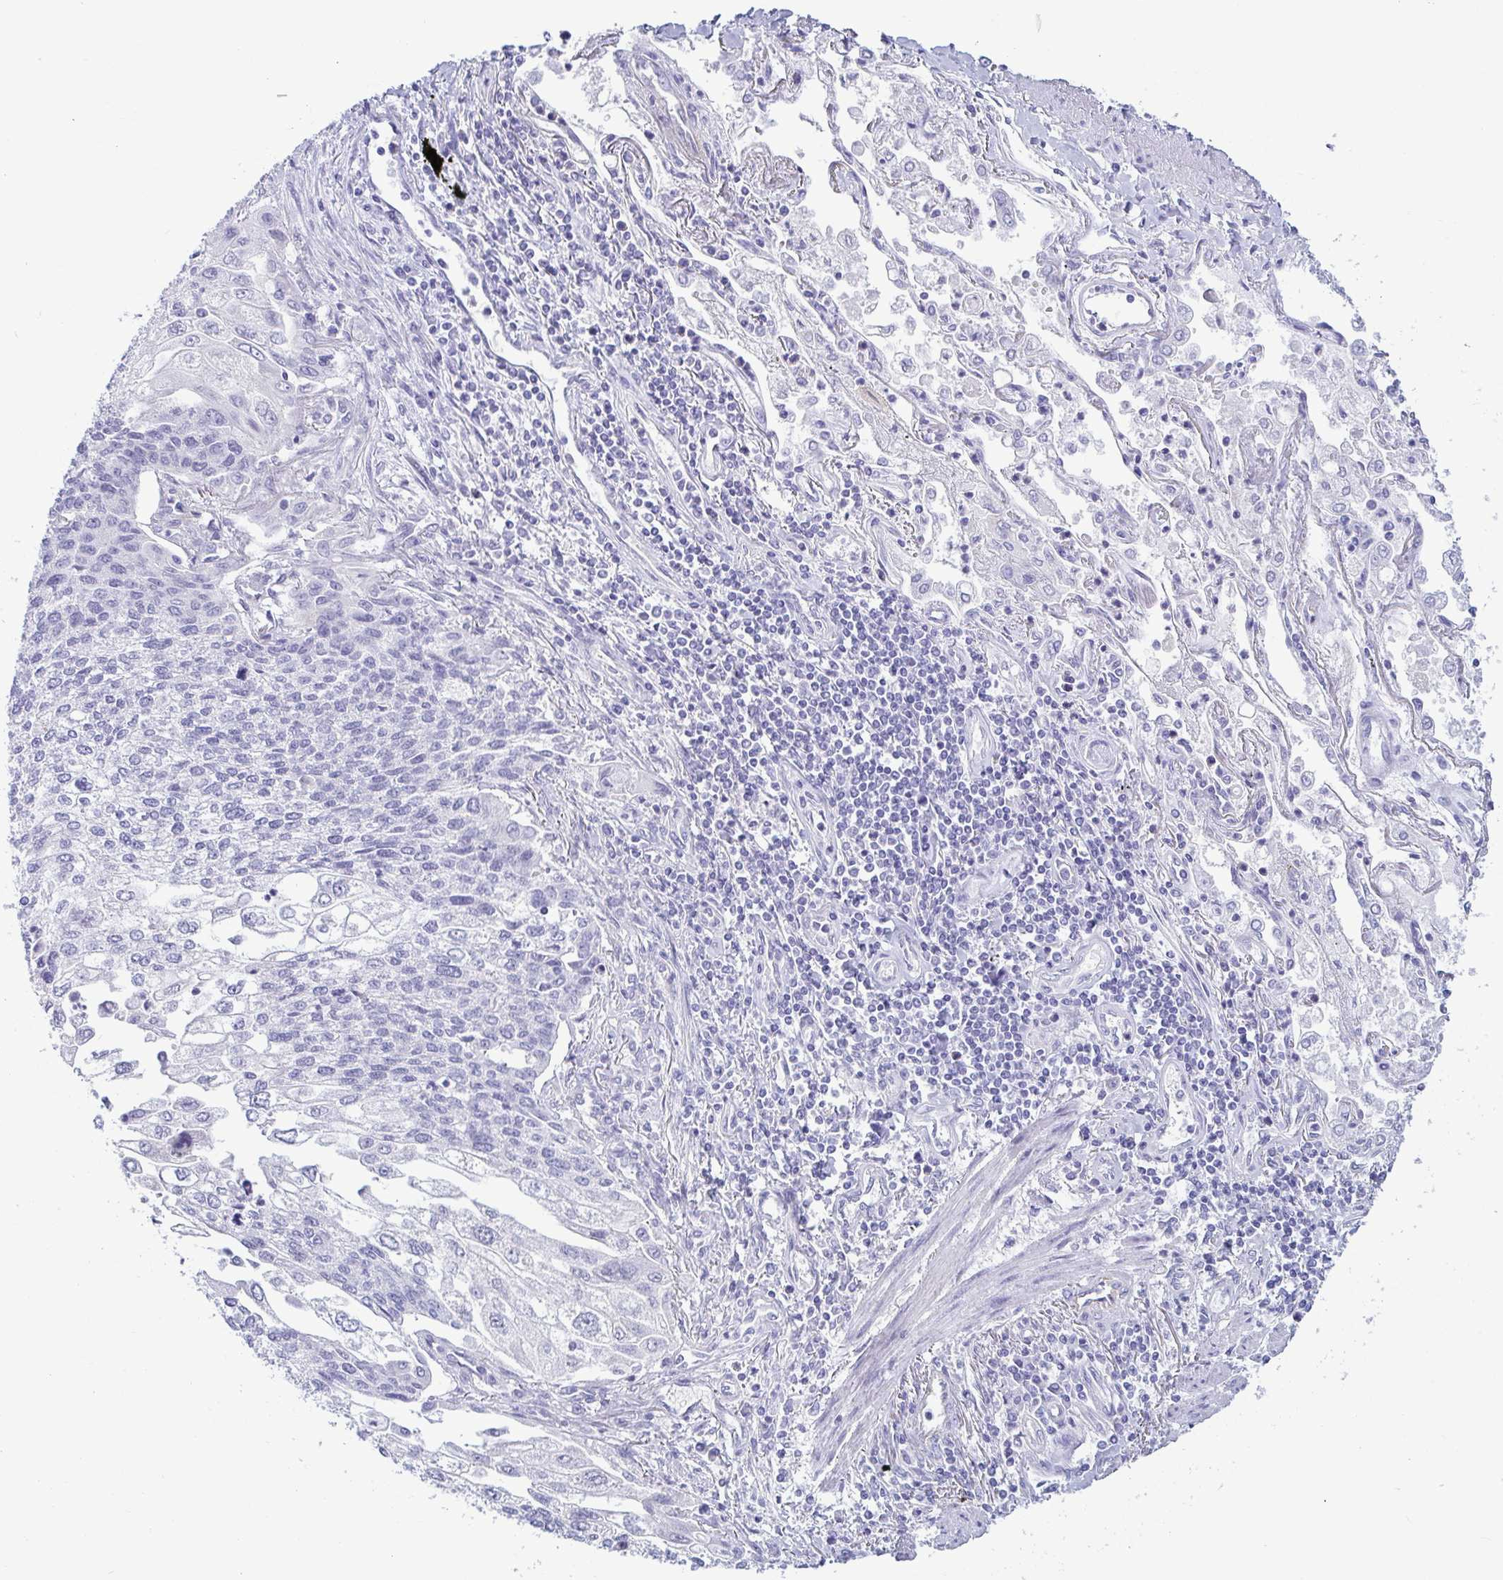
{"staining": {"intensity": "negative", "quantity": "none", "location": "none"}, "tissue": "lung cancer", "cell_type": "Tumor cells", "image_type": "cancer", "snomed": [{"axis": "morphology", "description": "Squamous cell carcinoma, NOS"}, {"axis": "topography", "description": "Lung"}], "caption": "IHC photomicrograph of human lung cancer stained for a protein (brown), which displays no expression in tumor cells.", "gene": "TNNI2", "patient": {"sex": "male", "age": 74}}